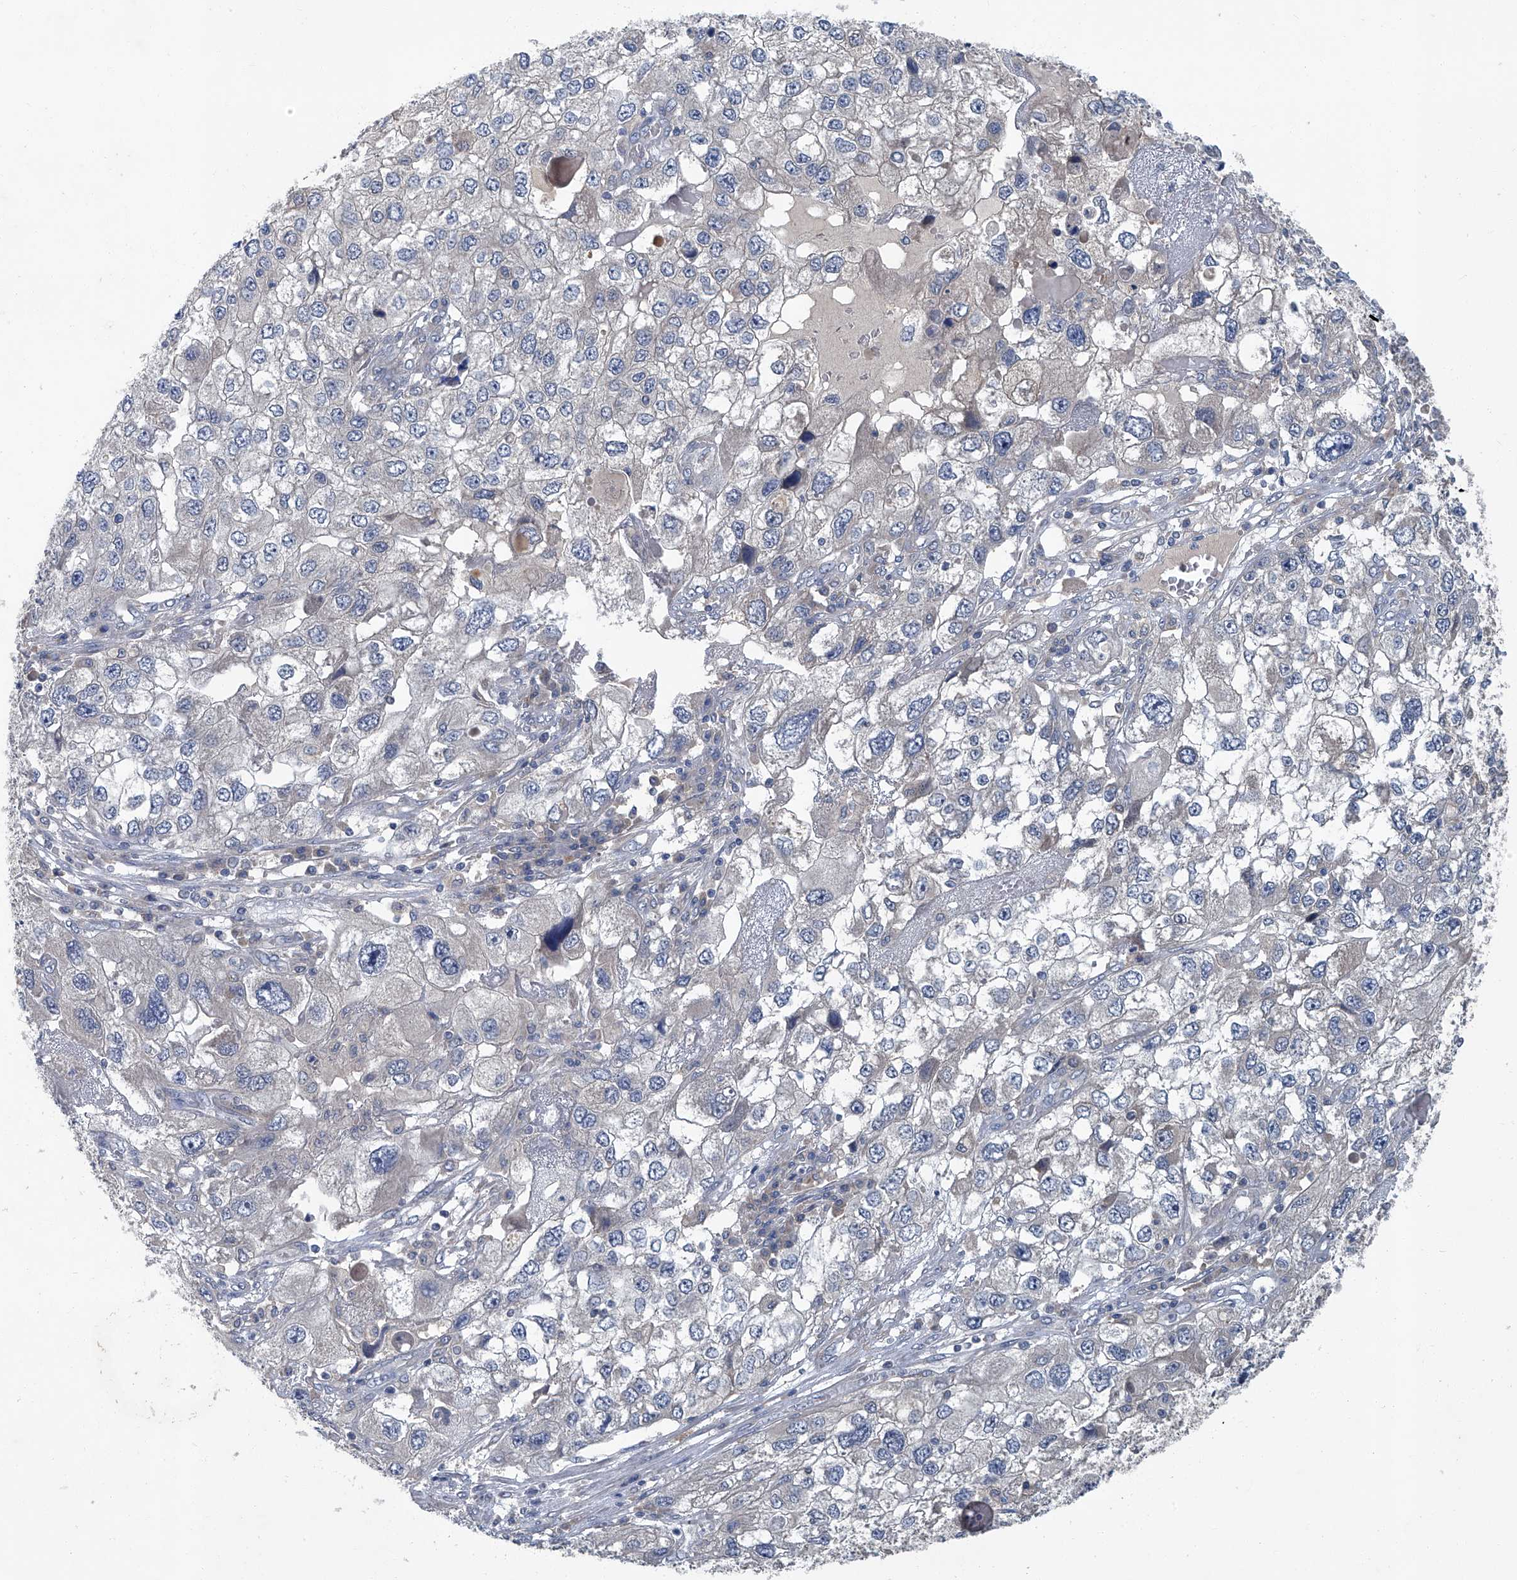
{"staining": {"intensity": "negative", "quantity": "none", "location": "none"}, "tissue": "endometrial cancer", "cell_type": "Tumor cells", "image_type": "cancer", "snomed": [{"axis": "morphology", "description": "Adenocarcinoma, NOS"}, {"axis": "topography", "description": "Endometrium"}], "caption": "Immunohistochemistry (IHC) of human endometrial adenocarcinoma demonstrates no expression in tumor cells.", "gene": "ANKRD34A", "patient": {"sex": "female", "age": 49}}